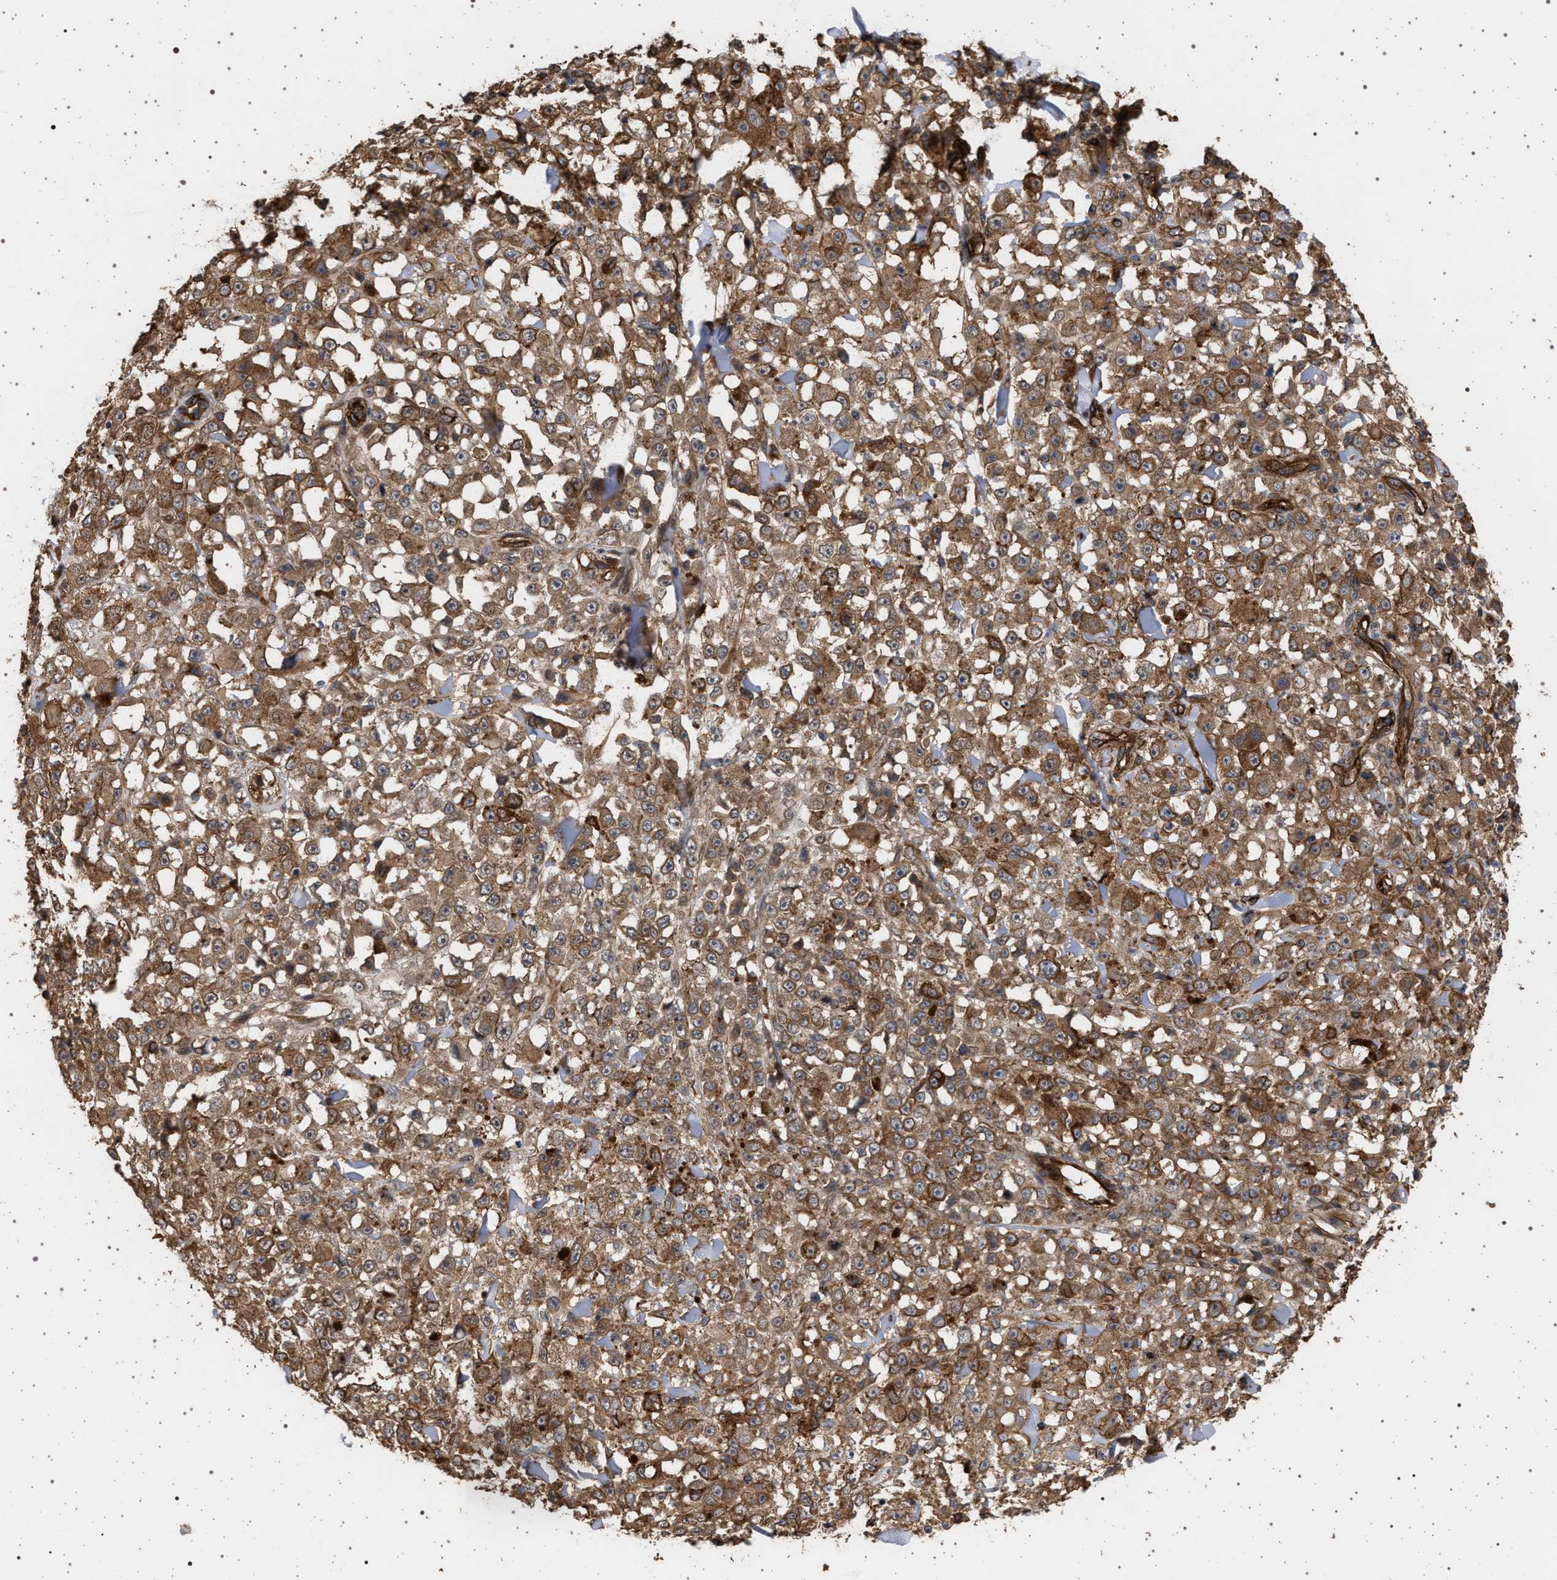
{"staining": {"intensity": "moderate", "quantity": ">75%", "location": "cytoplasmic/membranous"}, "tissue": "melanoma", "cell_type": "Tumor cells", "image_type": "cancer", "snomed": [{"axis": "morphology", "description": "Malignant melanoma, NOS"}, {"axis": "topography", "description": "Skin"}], "caption": "Human melanoma stained for a protein (brown) displays moderate cytoplasmic/membranous positive expression in approximately >75% of tumor cells.", "gene": "IFT20", "patient": {"sex": "female", "age": 82}}